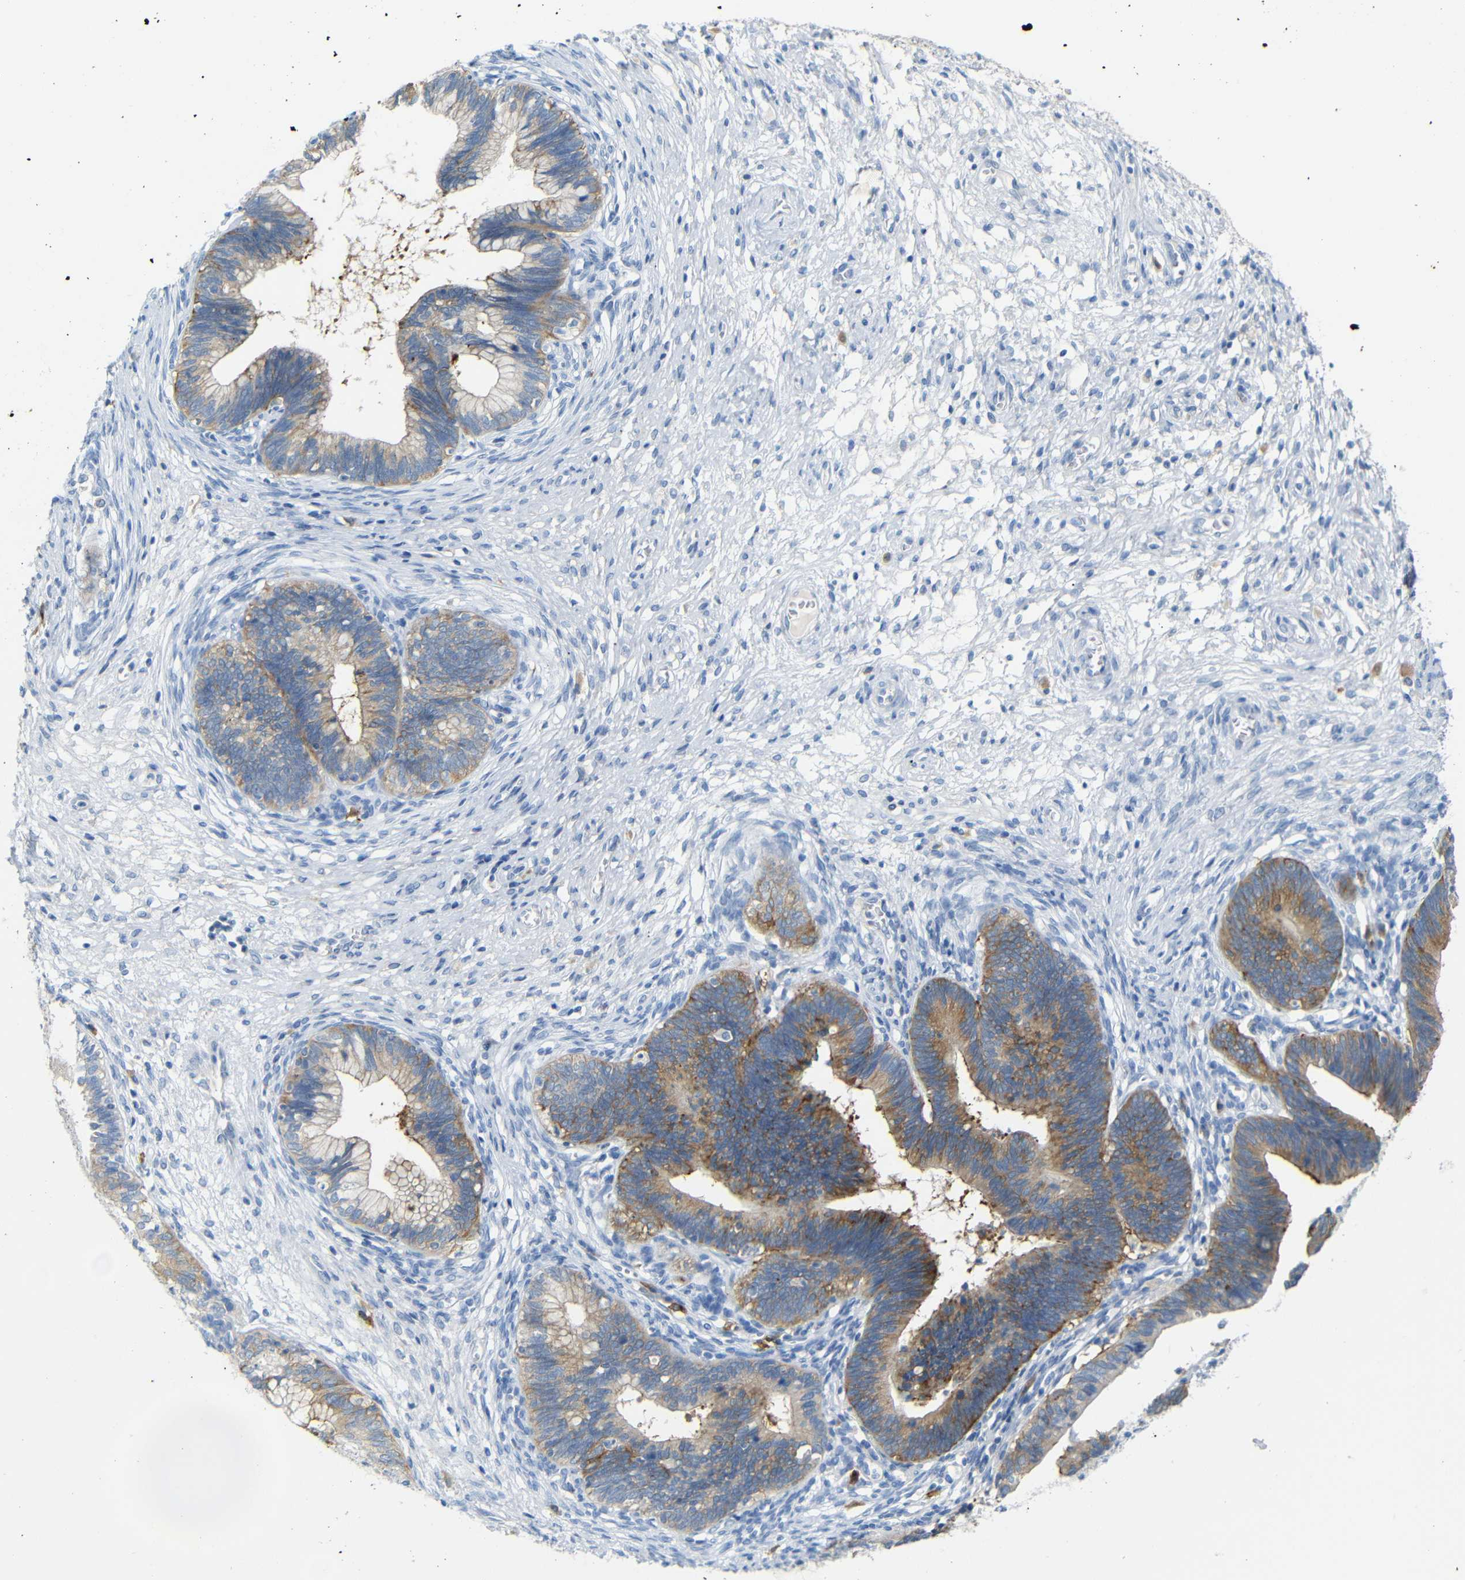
{"staining": {"intensity": "moderate", "quantity": "25%-75%", "location": "cytoplasmic/membranous"}, "tissue": "cervical cancer", "cell_type": "Tumor cells", "image_type": "cancer", "snomed": [{"axis": "morphology", "description": "Adenocarcinoma, NOS"}, {"axis": "topography", "description": "Cervix"}], "caption": "A high-resolution histopathology image shows immunohistochemistry (IHC) staining of adenocarcinoma (cervical), which demonstrates moderate cytoplasmic/membranous staining in about 25%-75% of tumor cells.", "gene": "FCRL1", "patient": {"sex": "female", "age": 44}}